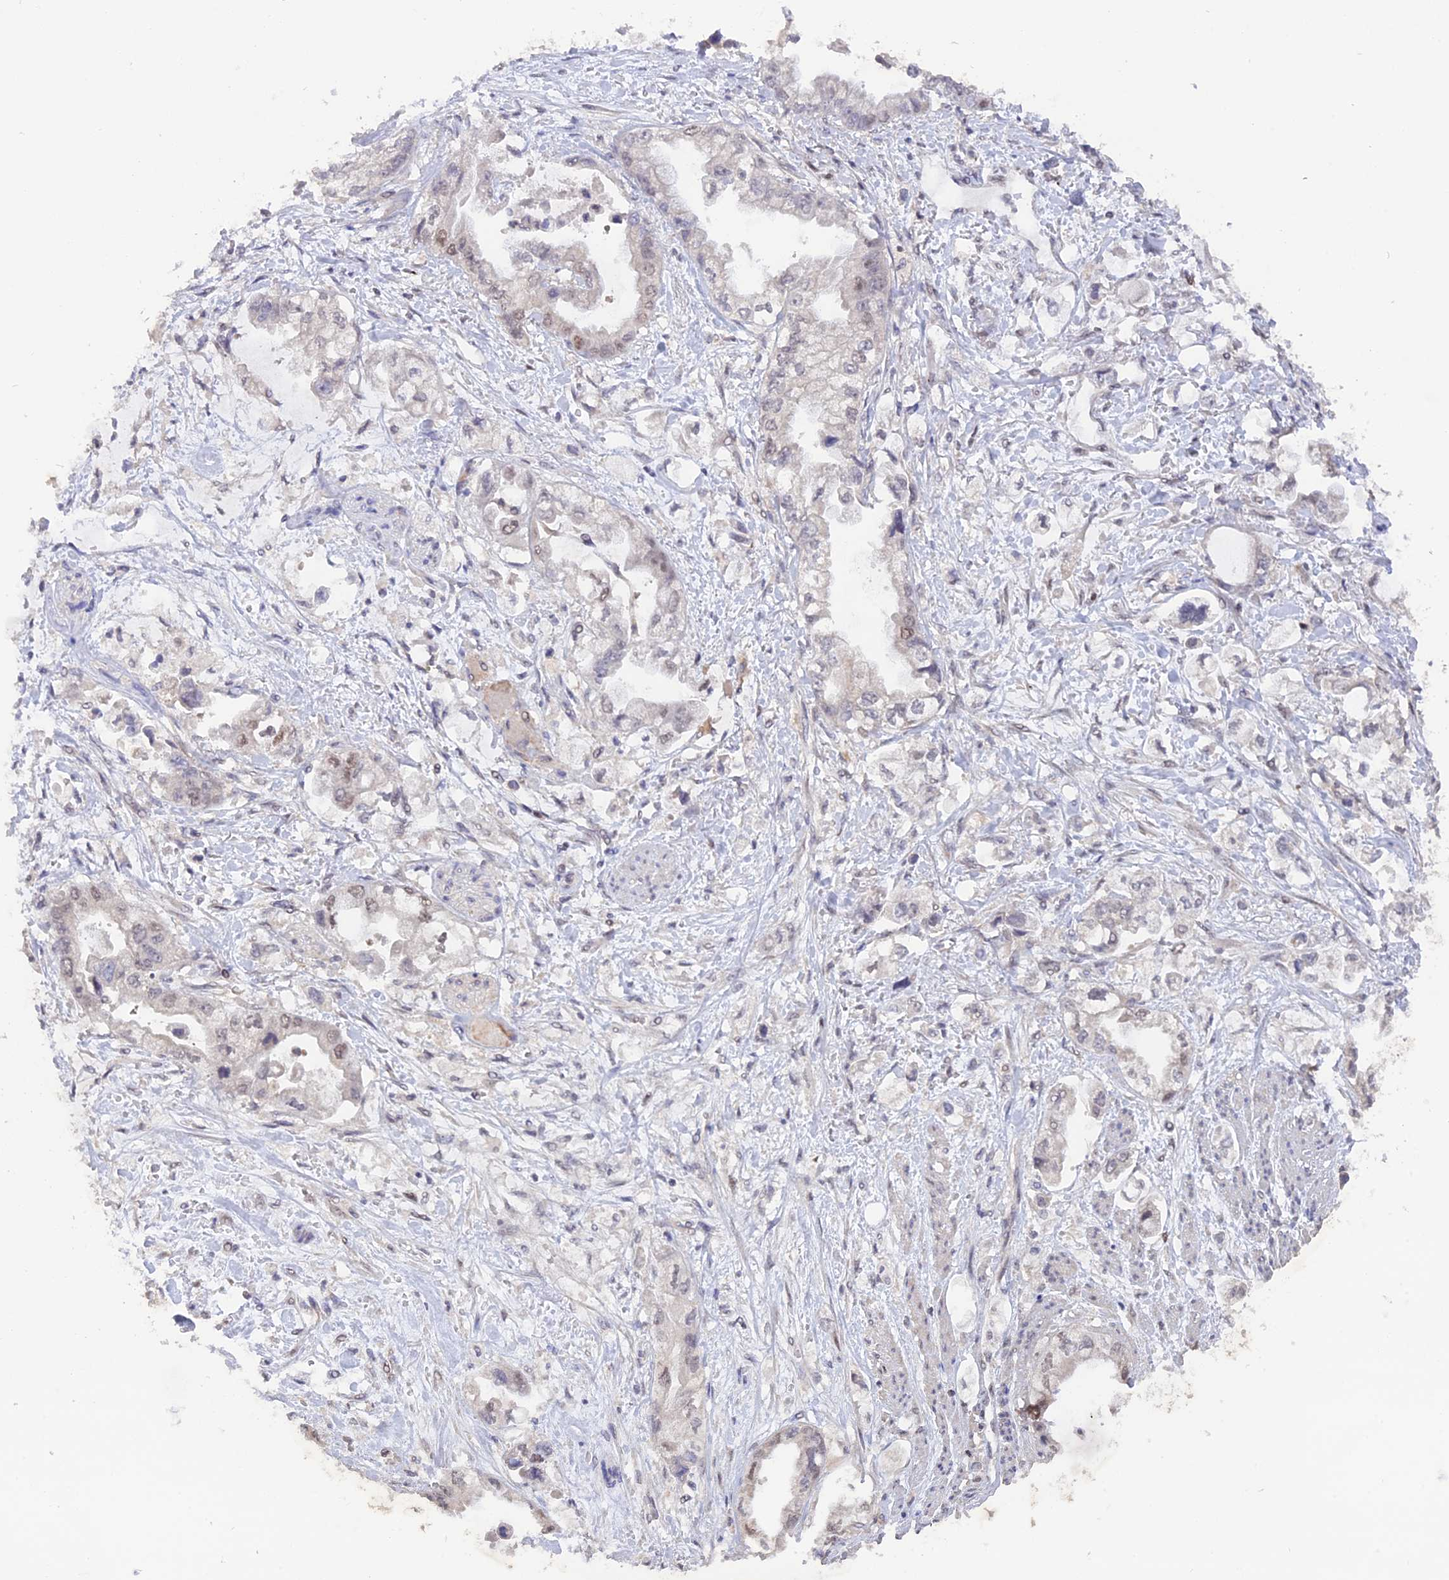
{"staining": {"intensity": "negative", "quantity": "none", "location": "none"}, "tissue": "stomach cancer", "cell_type": "Tumor cells", "image_type": "cancer", "snomed": [{"axis": "morphology", "description": "Adenocarcinoma, NOS"}, {"axis": "topography", "description": "Stomach"}], "caption": "Tumor cells are negative for brown protein staining in stomach cancer. (DAB immunohistochemistry visualized using brightfield microscopy, high magnification).", "gene": "RFC5", "patient": {"sex": "male", "age": 62}}